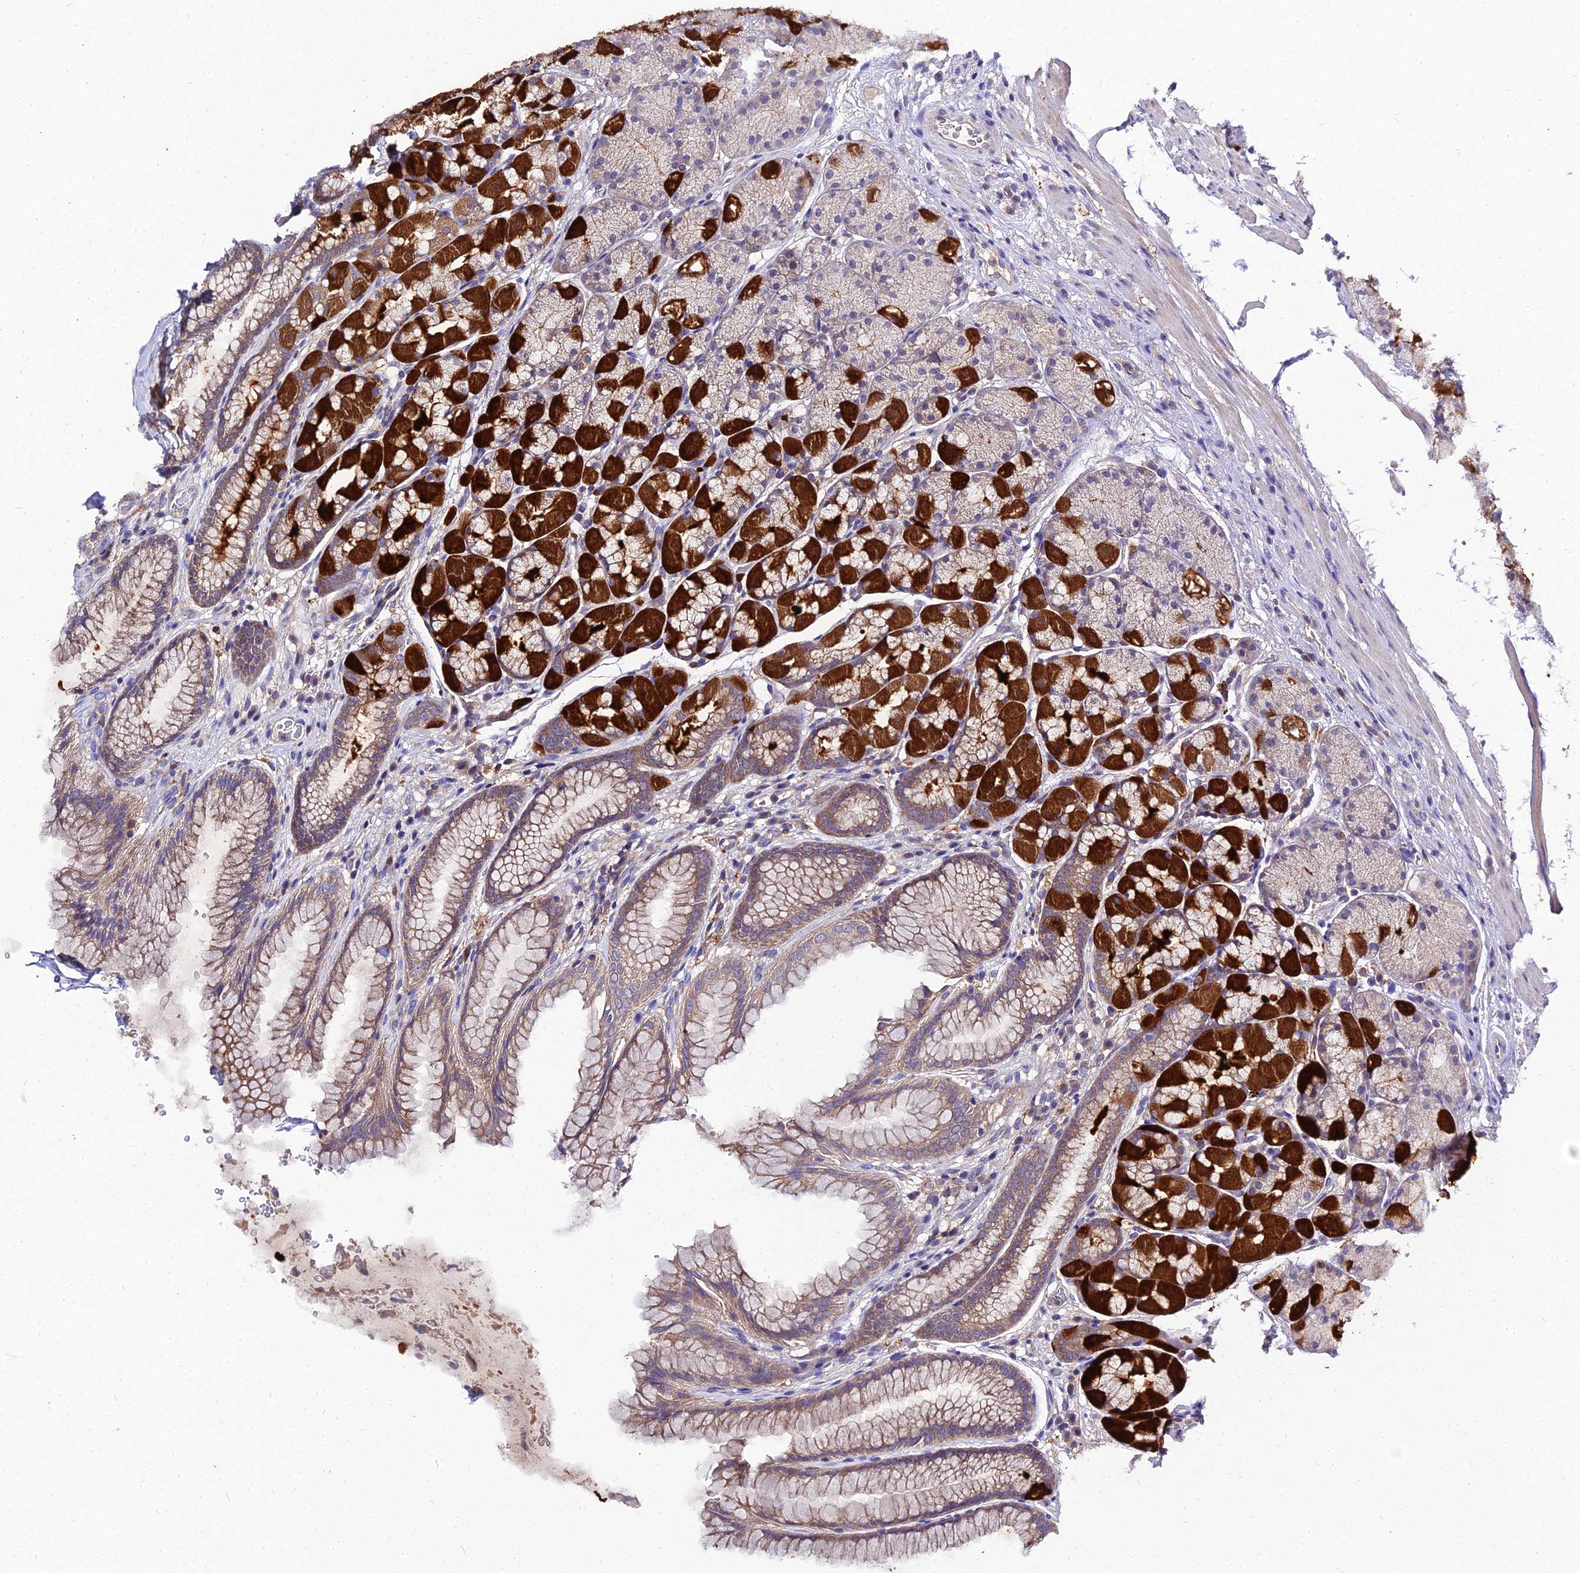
{"staining": {"intensity": "strong", "quantity": "25%-75%", "location": "cytoplasmic/membranous"}, "tissue": "stomach", "cell_type": "Glandular cells", "image_type": "normal", "snomed": [{"axis": "morphology", "description": "Normal tissue, NOS"}, {"axis": "topography", "description": "Stomach"}], "caption": "Immunohistochemical staining of benign human stomach shows high levels of strong cytoplasmic/membranous staining in approximately 25%-75% of glandular cells.", "gene": "C2orf69", "patient": {"sex": "male", "age": 63}}